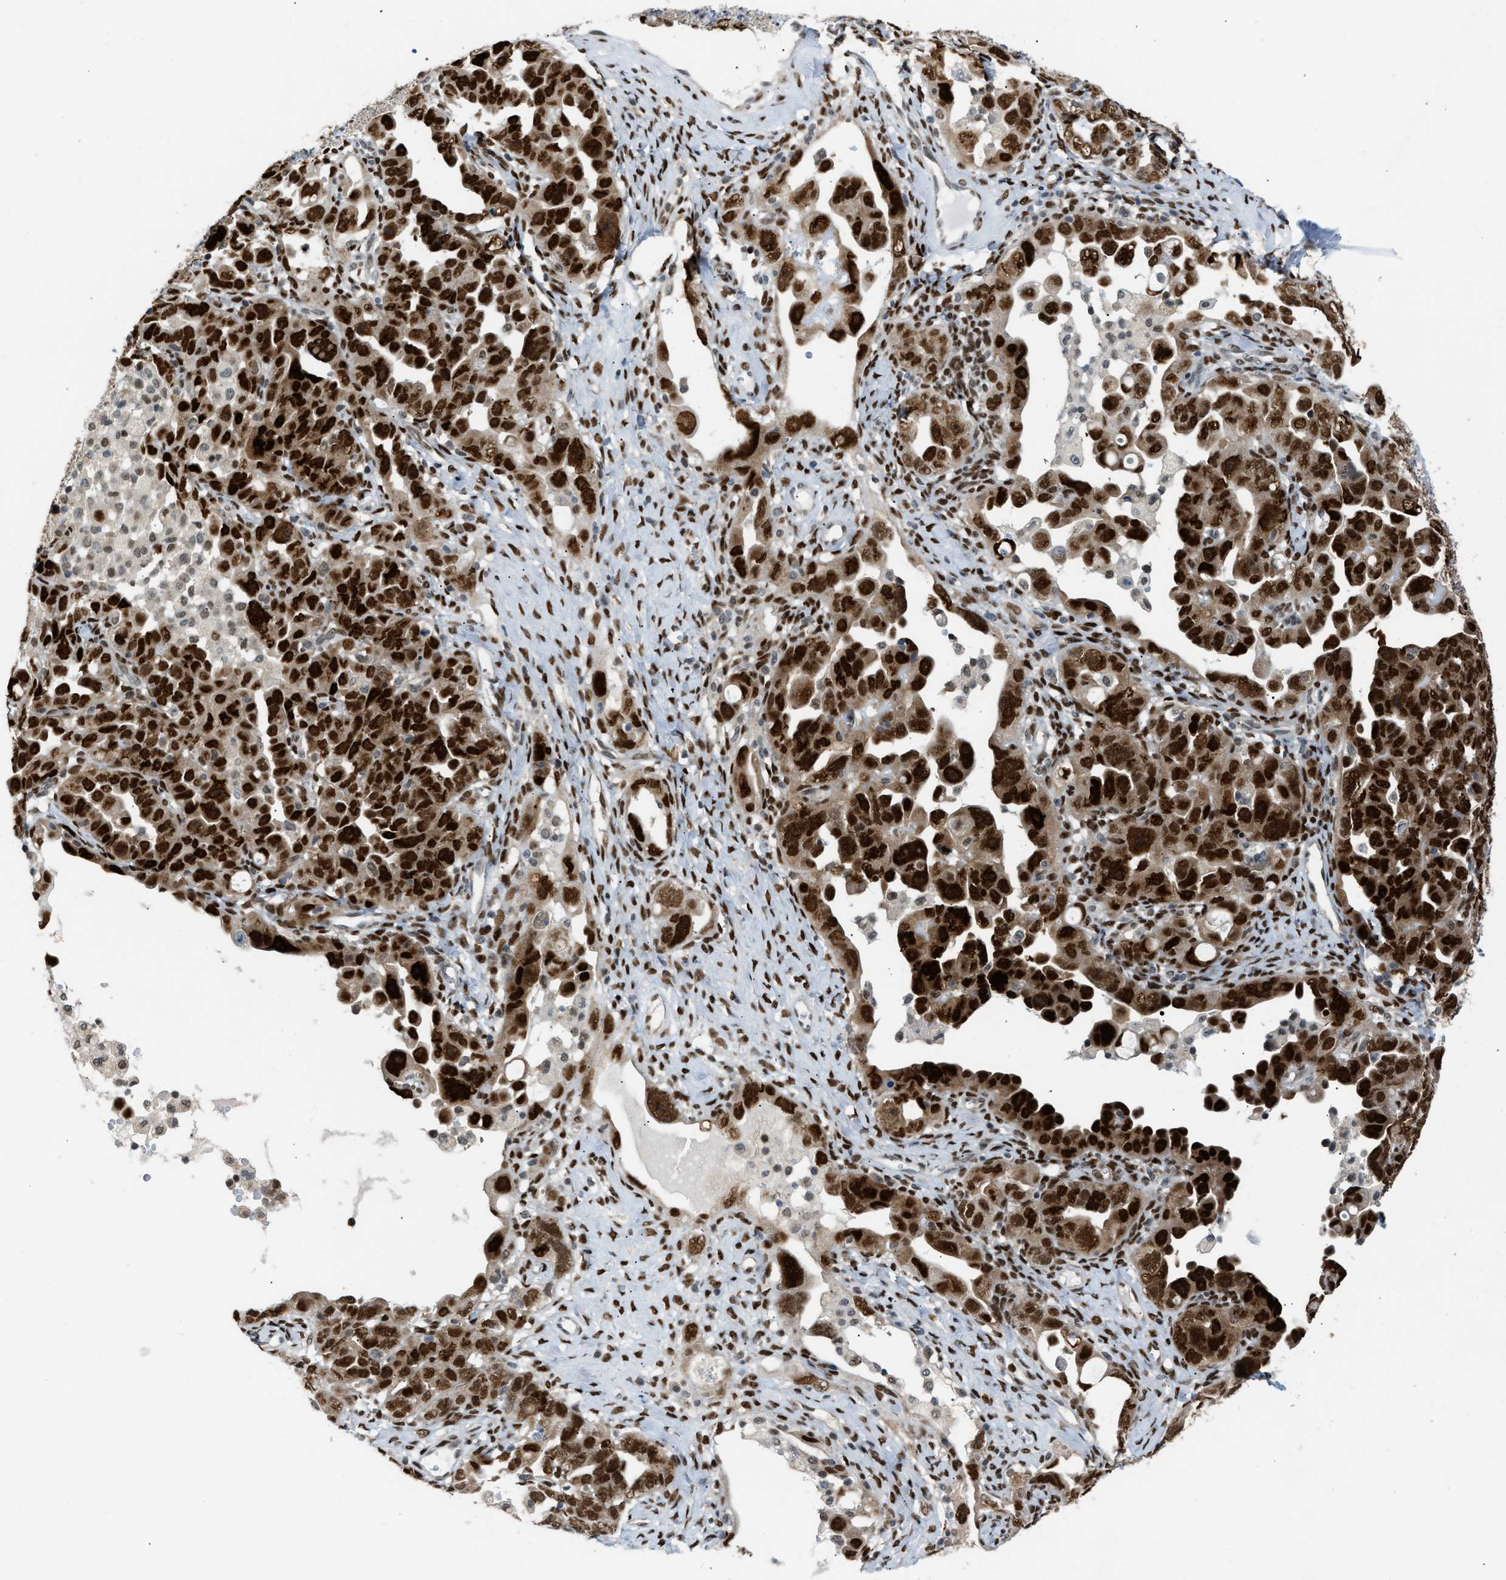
{"staining": {"intensity": "strong", "quantity": ">75%", "location": "nuclear"}, "tissue": "ovarian cancer", "cell_type": "Tumor cells", "image_type": "cancer", "snomed": [{"axis": "morphology", "description": "Cystadenocarcinoma, serous, NOS"}, {"axis": "topography", "description": "Ovary"}], "caption": "Immunohistochemistry image of serous cystadenocarcinoma (ovarian) stained for a protein (brown), which exhibits high levels of strong nuclear positivity in approximately >75% of tumor cells.", "gene": "SSBP2", "patient": {"sex": "female", "age": 66}}